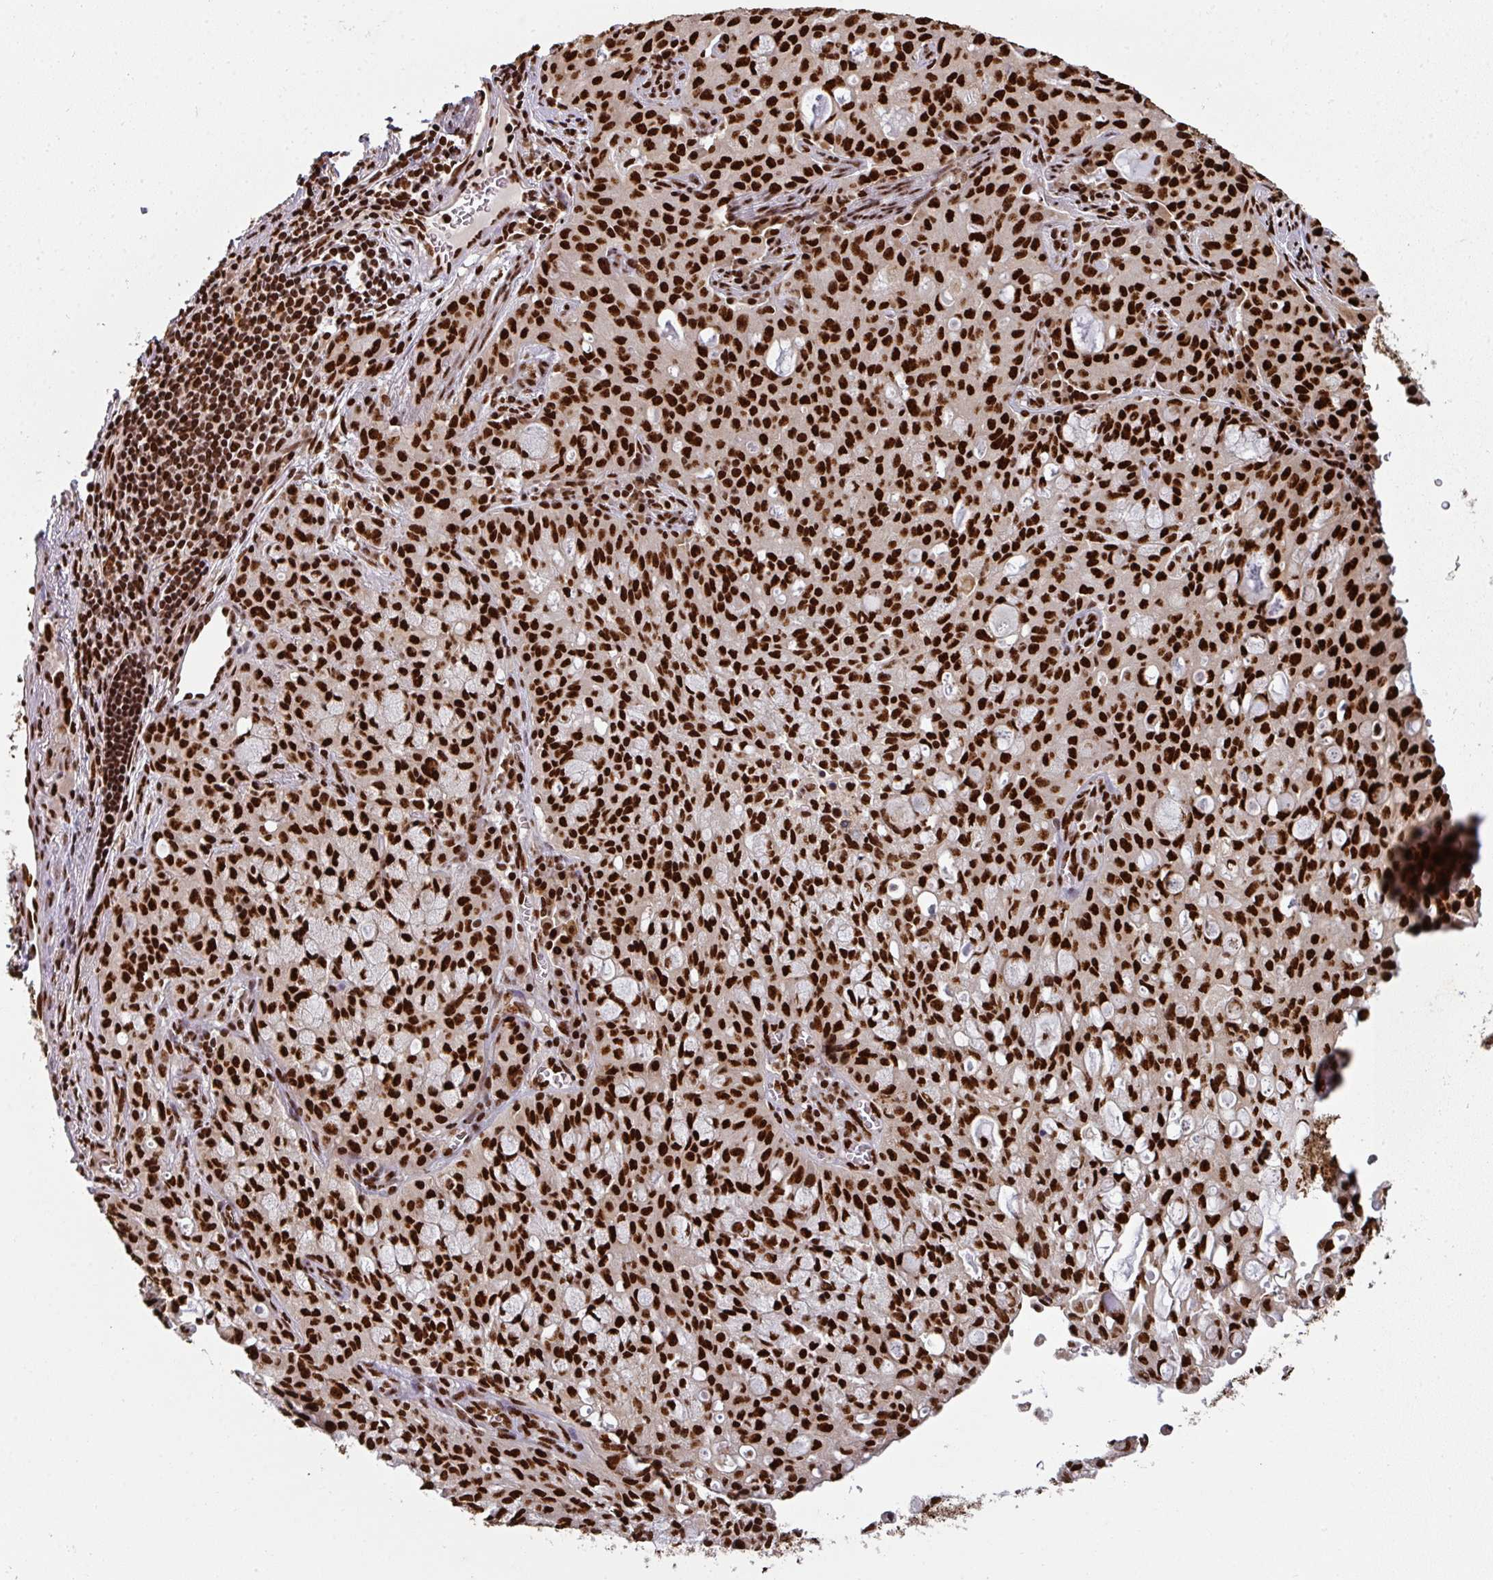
{"staining": {"intensity": "strong", "quantity": ">75%", "location": "nuclear"}, "tissue": "lung cancer", "cell_type": "Tumor cells", "image_type": "cancer", "snomed": [{"axis": "morphology", "description": "Adenocarcinoma, NOS"}, {"axis": "topography", "description": "Lung"}], "caption": "IHC staining of lung cancer, which demonstrates high levels of strong nuclear staining in approximately >75% of tumor cells indicating strong nuclear protein expression. The staining was performed using DAB (brown) for protein detection and nuclei were counterstained in hematoxylin (blue).", "gene": "SIK3", "patient": {"sex": "female", "age": 44}}